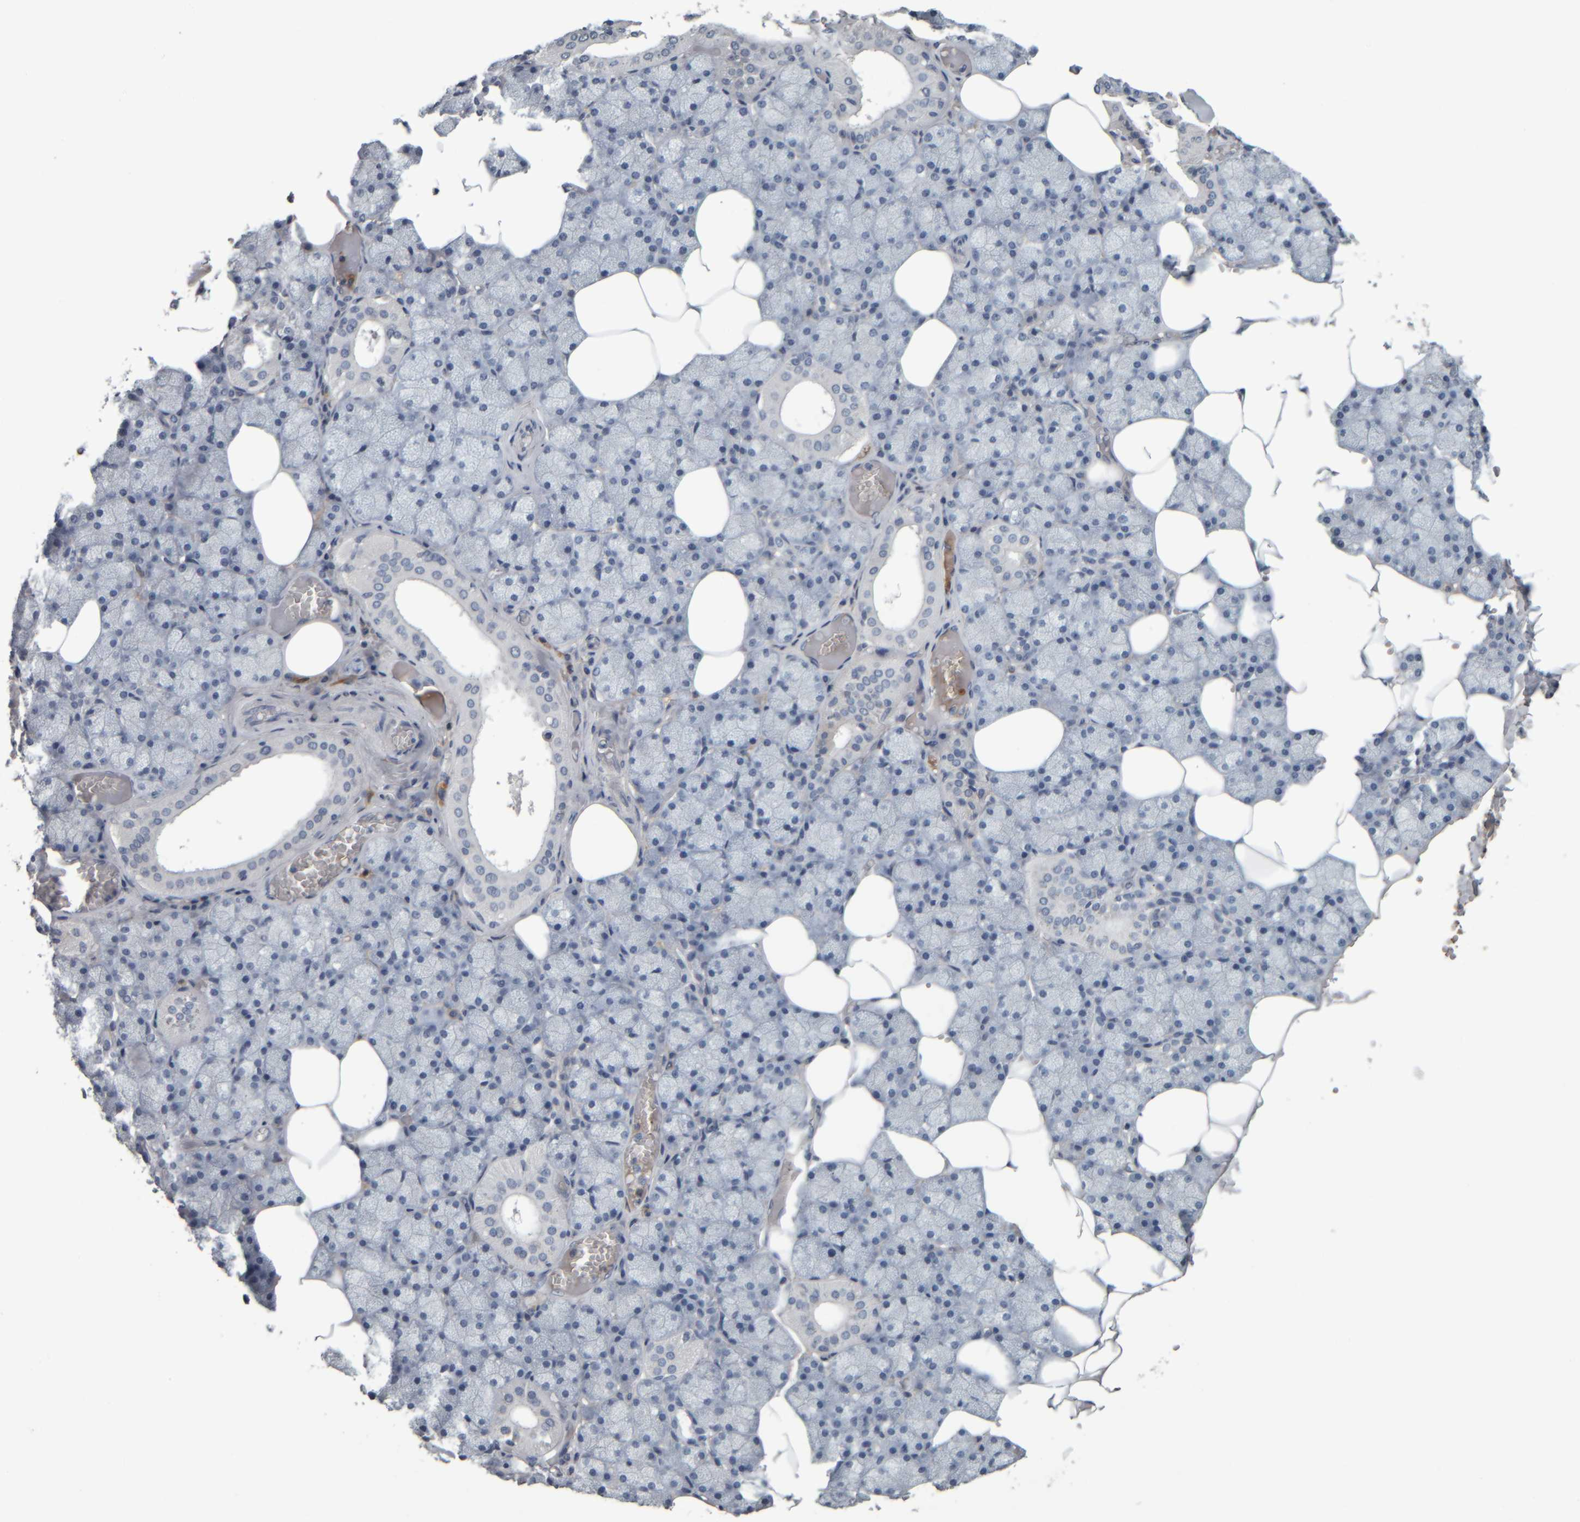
{"staining": {"intensity": "negative", "quantity": "none", "location": "none"}, "tissue": "salivary gland", "cell_type": "Glandular cells", "image_type": "normal", "snomed": [{"axis": "morphology", "description": "Normal tissue, NOS"}, {"axis": "topography", "description": "Salivary gland"}], "caption": "Immunohistochemistry histopathology image of unremarkable salivary gland stained for a protein (brown), which demonstrates no staining in glandular cells.", "gene": "CAVIN4", "patient": {"sex": "male", "age": 62}}